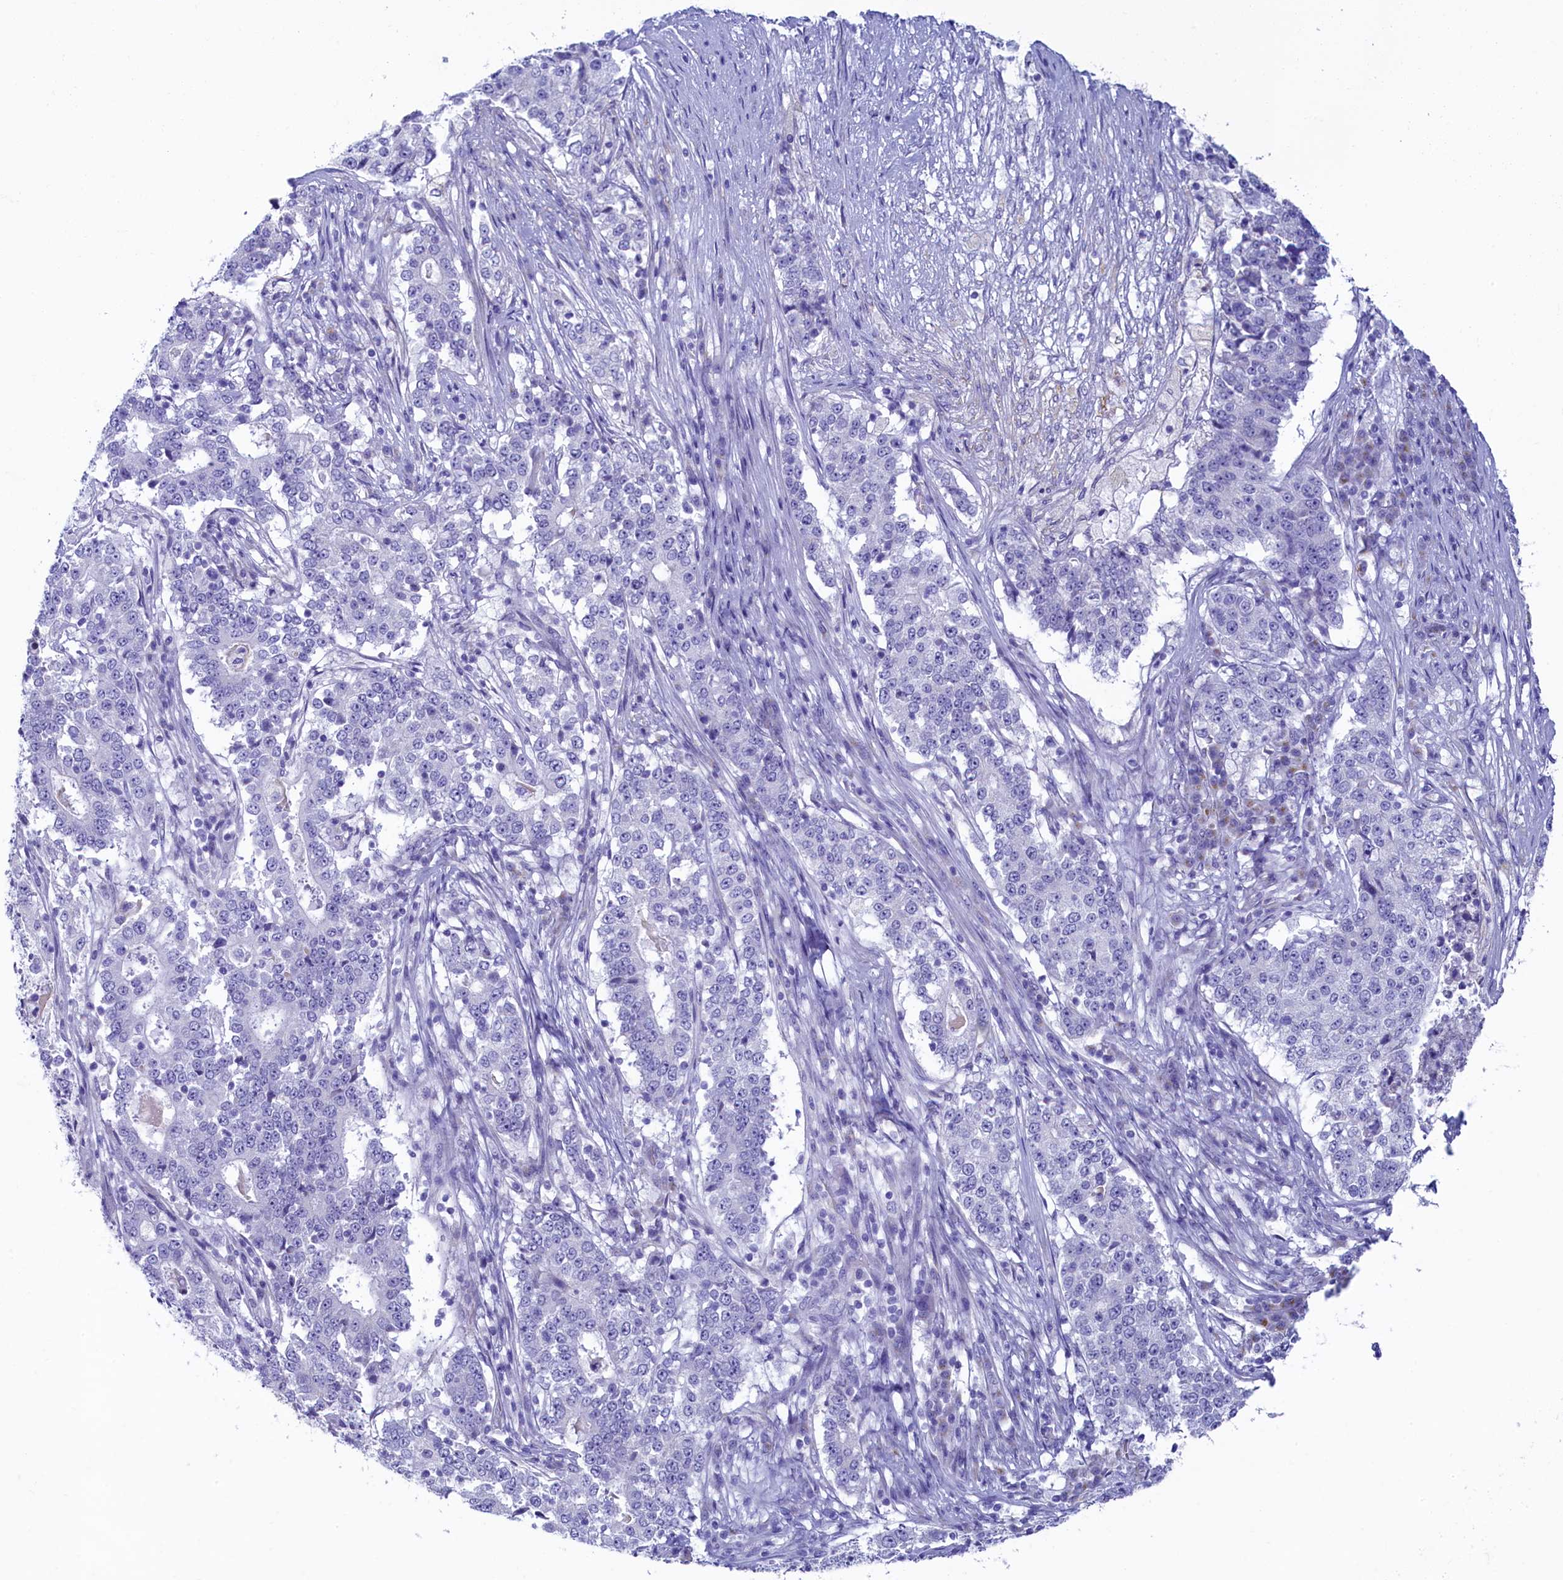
{"staining": {"intensity": "negative", "quantity": "none", "location": "none"}, "tissue": "stomach cancer", "cell_type": "Tumor cells", "image_type": "cancer", "snomed": [{"axis": "morphology", "description": "Adenocarcinoma, NOS"}, {"axis": "topography", "description": "Stomach"}], "caption": "IHC photomicrograph of human stomach cancer (adenocarcinoma) stained for a protein (brown), which demonstrates no expression in tumor cells.", "gene": "SKA3", "patient": {"sex": "male", "age": 59}}